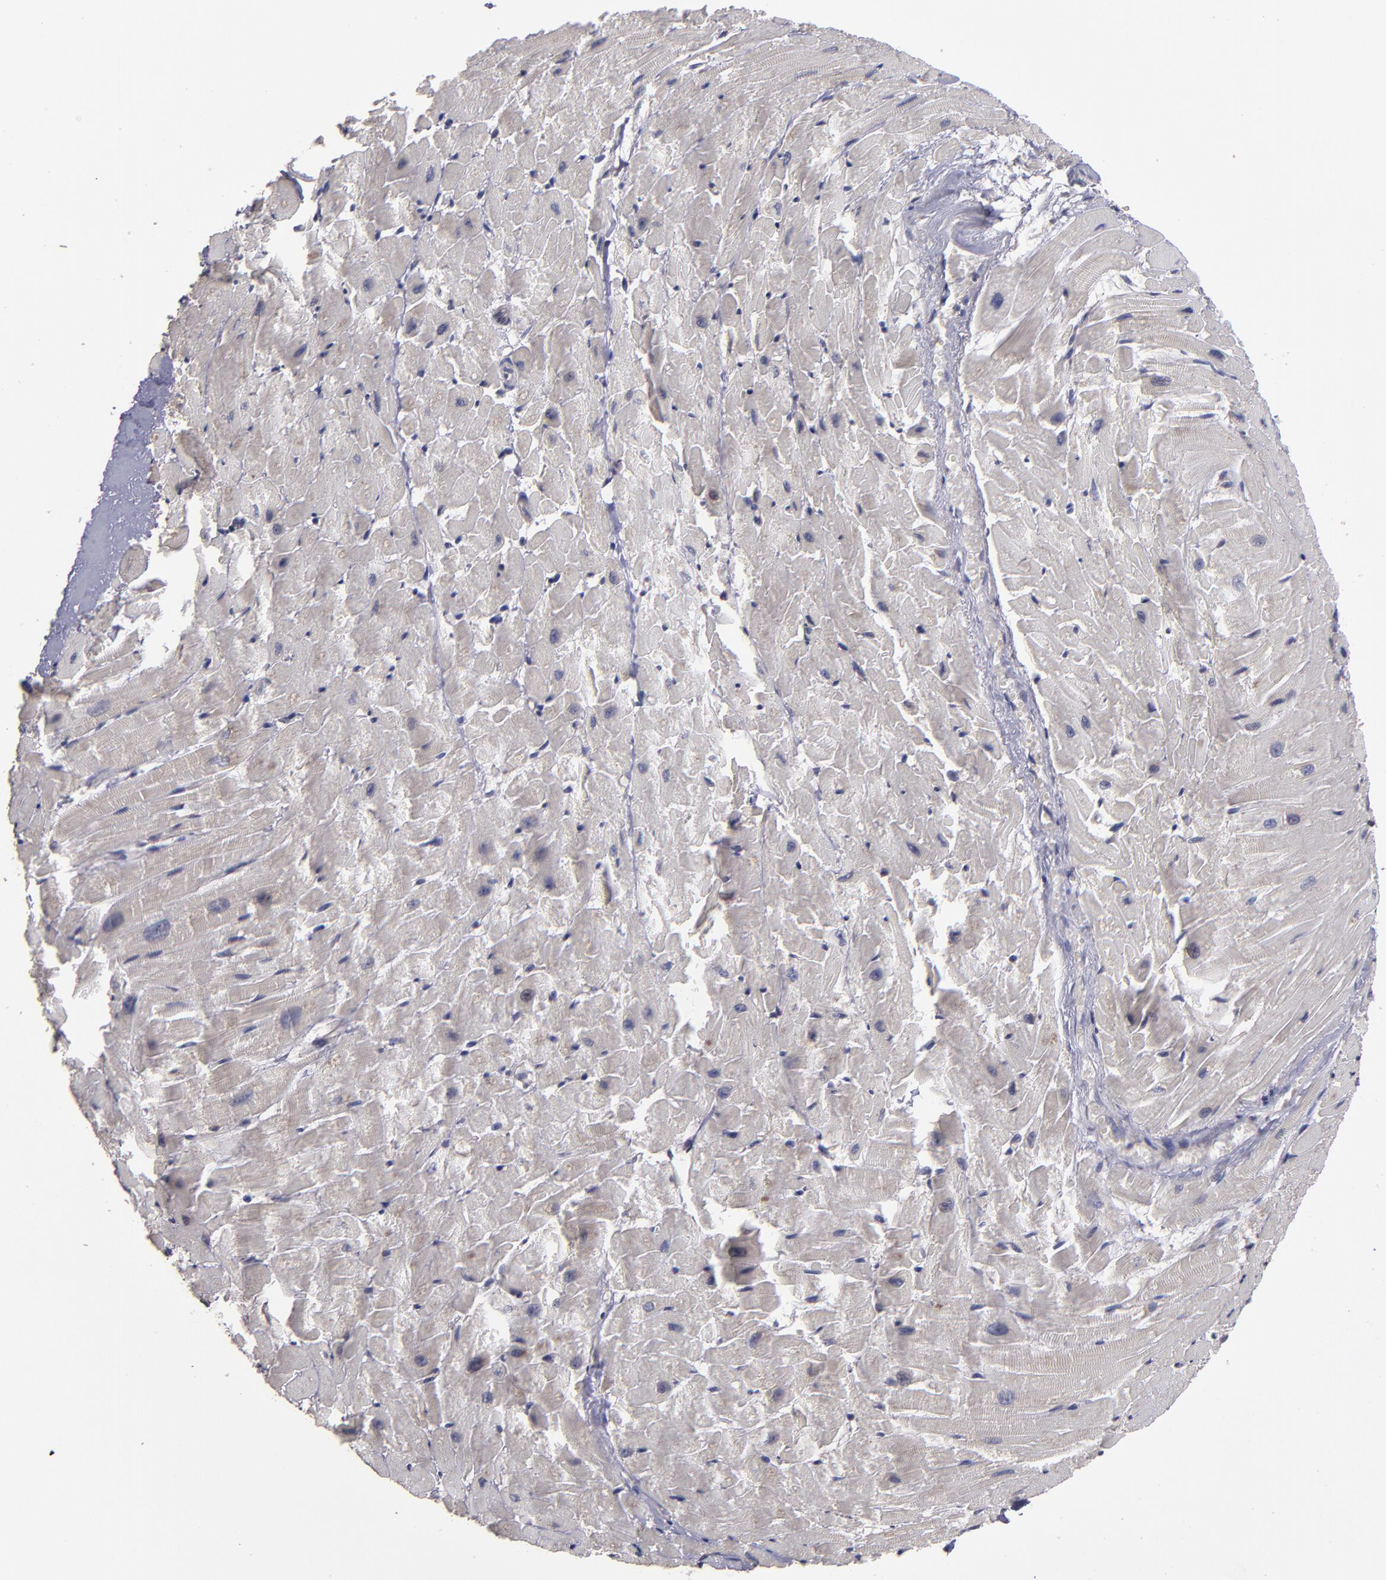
{"staining": {"intensity": "negative", "quantity": "none", "location": "none"}, "tissue": "heart muscle", "cell_type": "Cardiomyocytes", "image_type": "normal", "snomed": [{"axis": "morphology", "description": "Normal tissue, NOS"}, {"axis": "topography", "description": "Heart"}], "caption": "An immunohistochemistry histopathology image of normal heart muscle is shown. There is no staining in cardiomyocytes of heart muscle. The staining is performed using DAB (3,3'-diaminobenzidine) brown chromogen with nuclei counter-stained in using hematoxylin.", "gene": "NF2", "patient": {"sex": "female", "age": 19}}